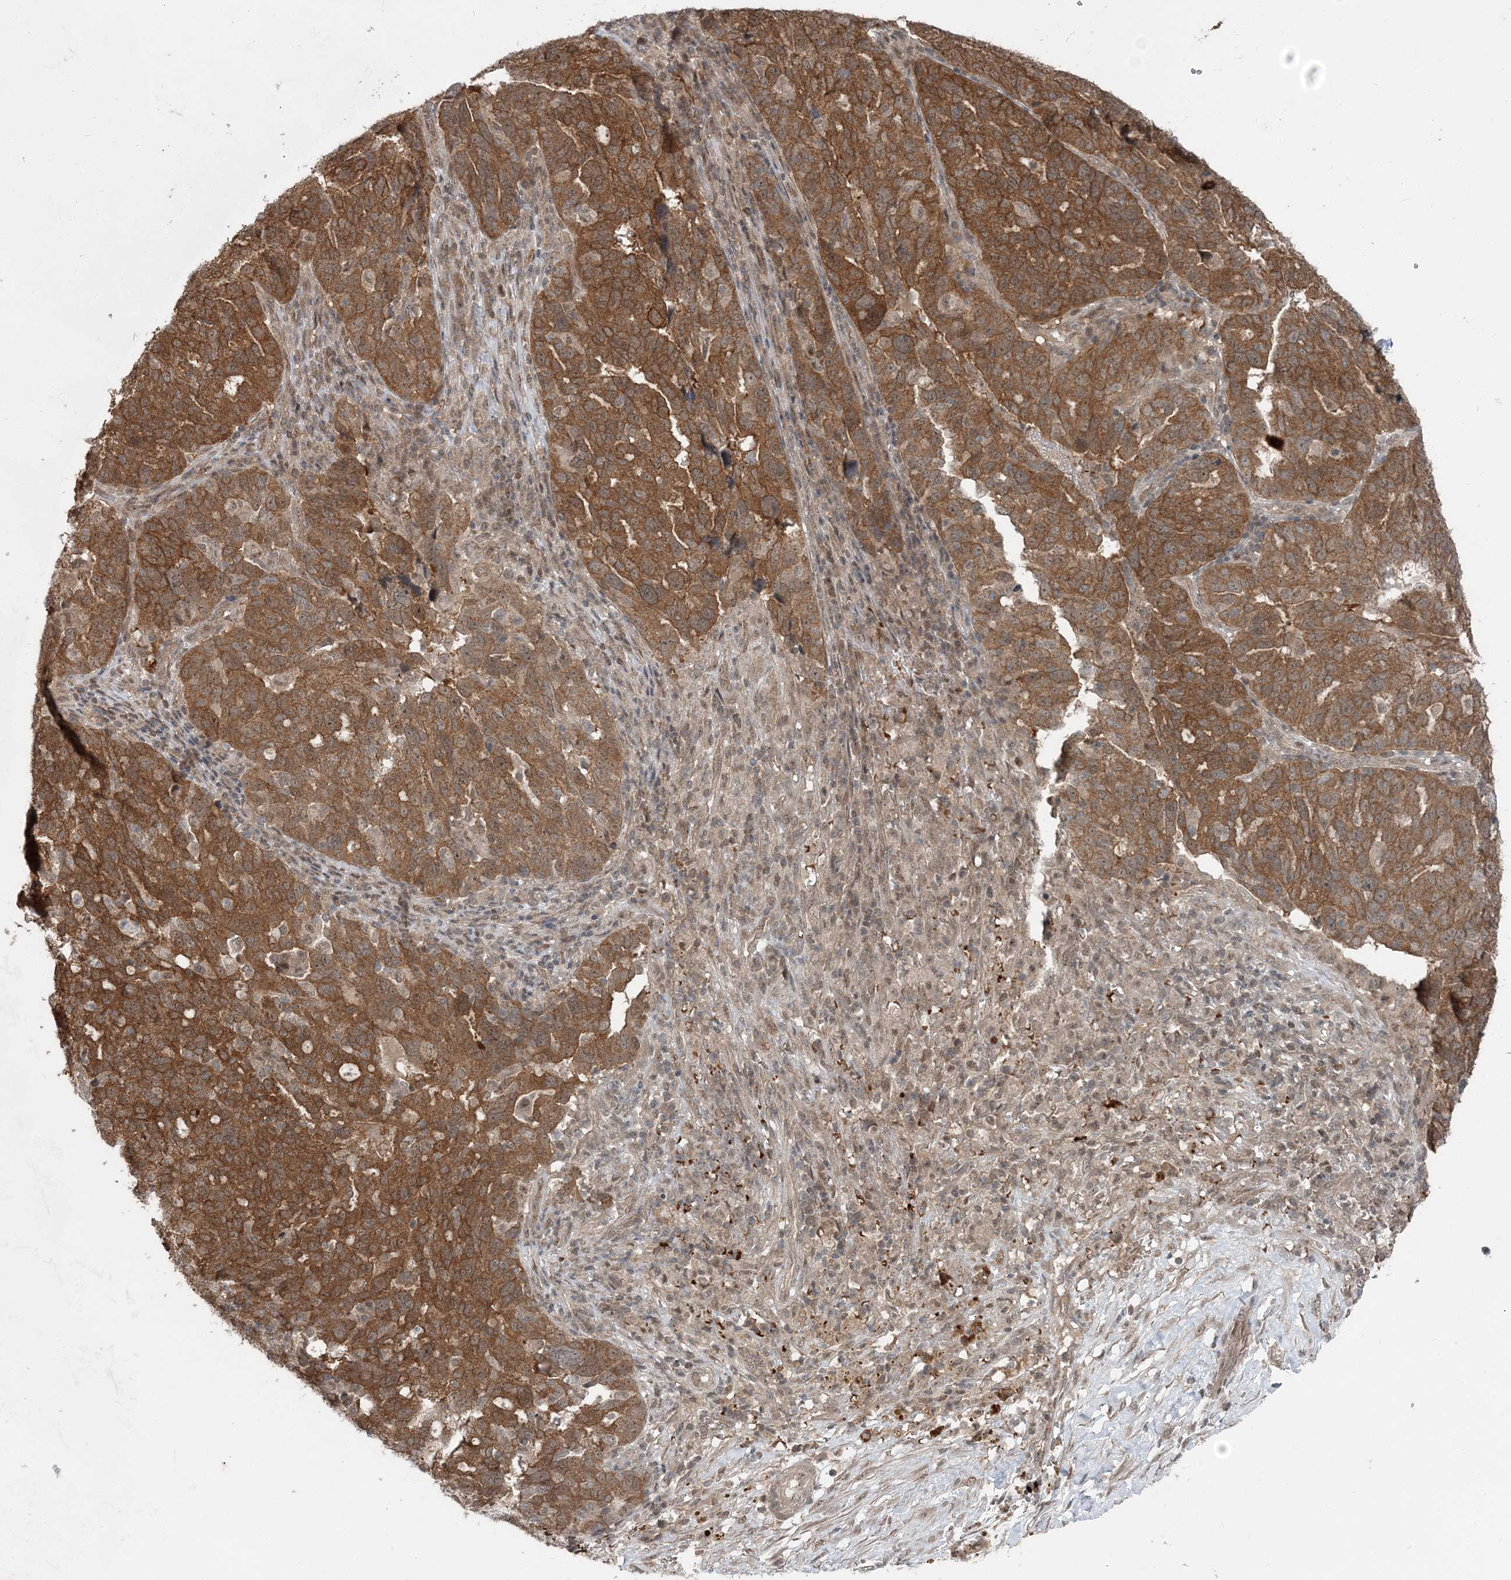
{"staining": {"intensity": "strong", "quantity": ">75%", "location": "cytoplasmic/membranous"}, "tissue": "ovarian cancer", "cell_type": "Tumor cells", "image_type": "cancer", "snomed": [{"axis": "morphology", "description": "Cystadenocarcinoma, serous, NOS"}, {"axis": "topography", "description": "Ovary"}], "caption": "This micrograph demonstrates immunohistochemistry staining of human ovarian cancer (serous cystadenocarcinoma), with high strong cytoplasmic/membranous staining in approximately >75% of tumor cells.", "gene": "FBXL17", "patient": {"sex": "female", "age": 59}}